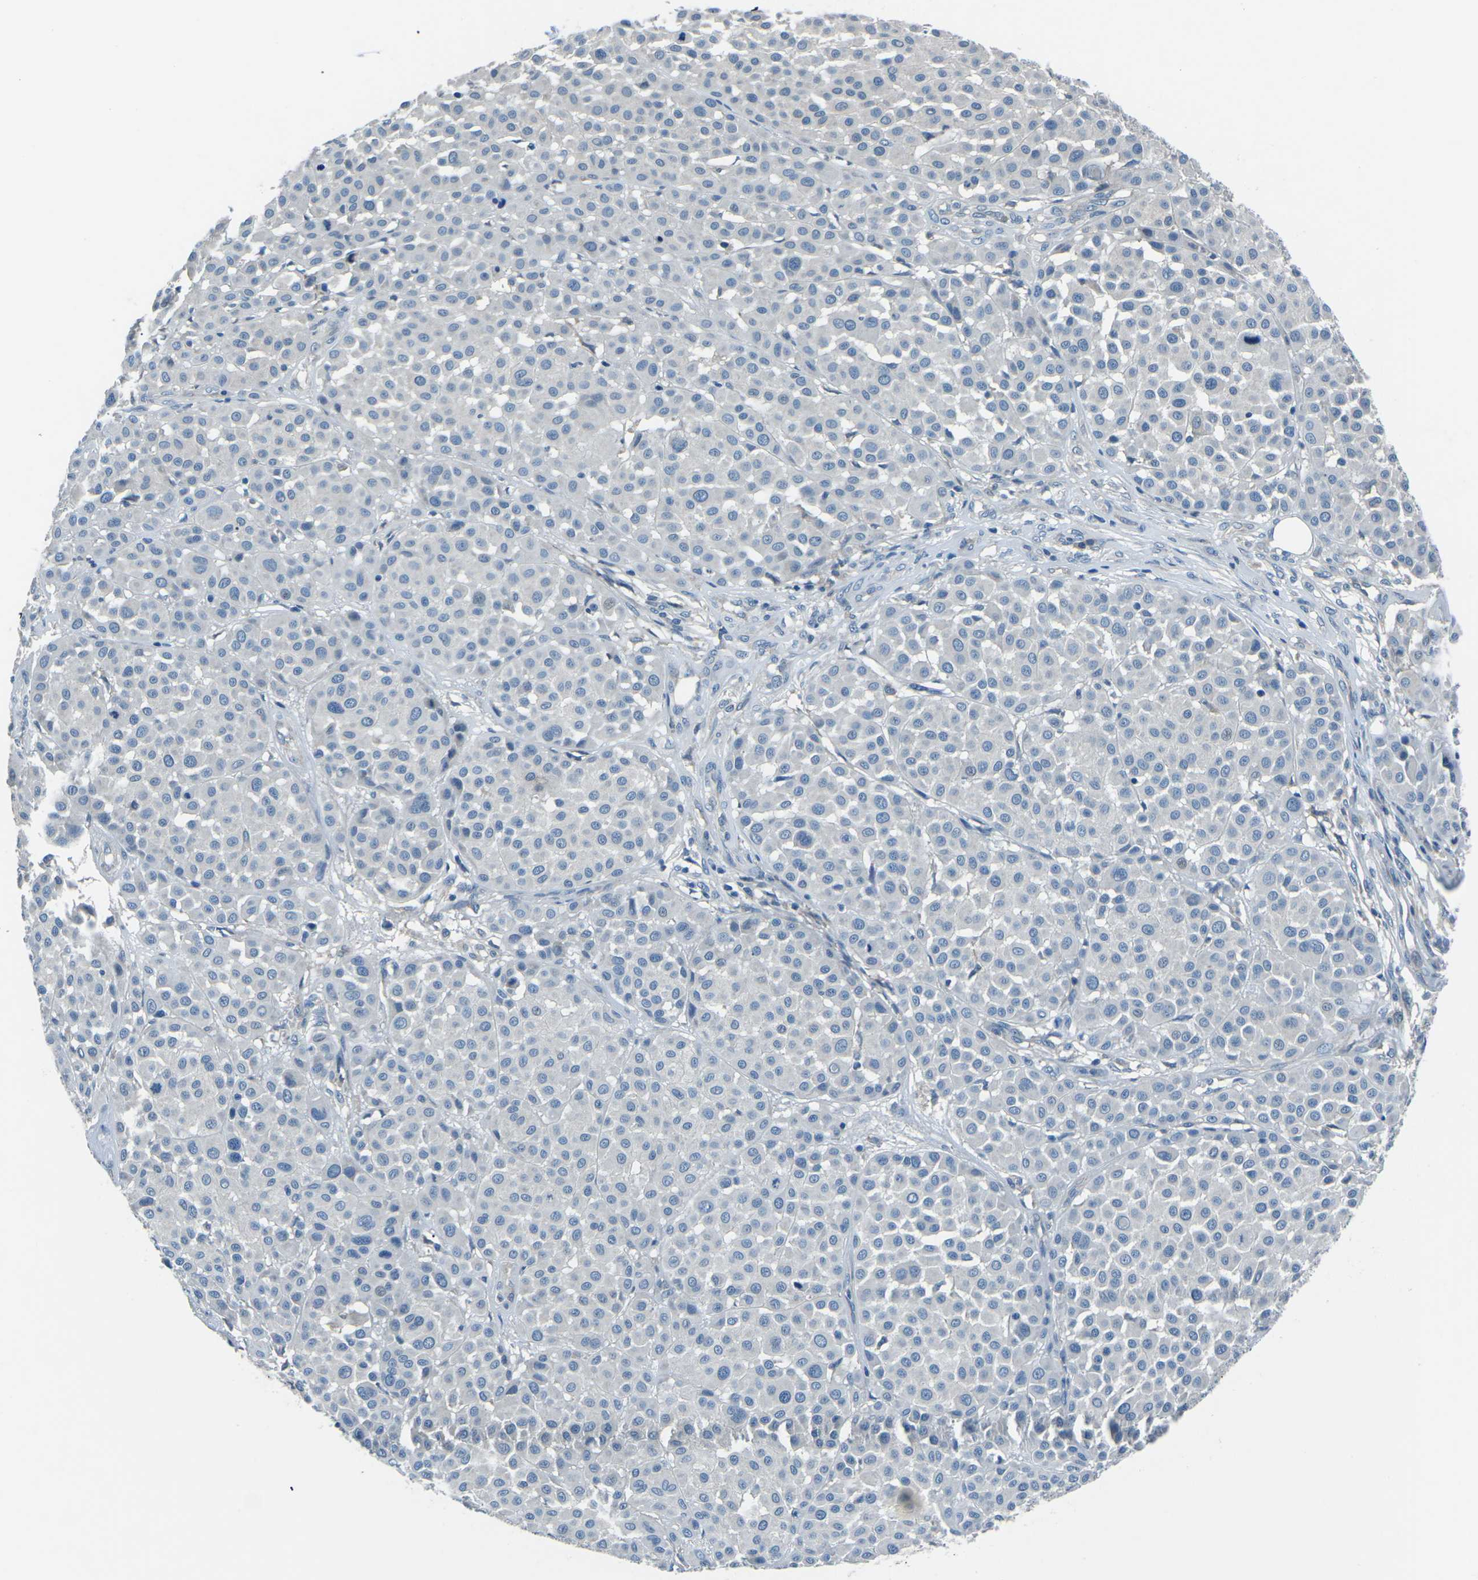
{"staining": {"intensity": "negative", "quantity": "none", "location": "none"}, "tissue": "melanoma", "cell_type": "Tumor cells", "image_type": "cancer", "snomed": [{"axis": "morphology", "description": "Malignant melanoma, Metastatic site"}, {"axis": "topography", "description": "Soft tissue"}], "caption": "The IHC histopathology image has no significant positivity in tumor cells of melanoma tissue. (DAB immunohistochemistry (IHC), high magnification).", "gene": "CD1D", "patient": {"sex": "male", "age": 41}}